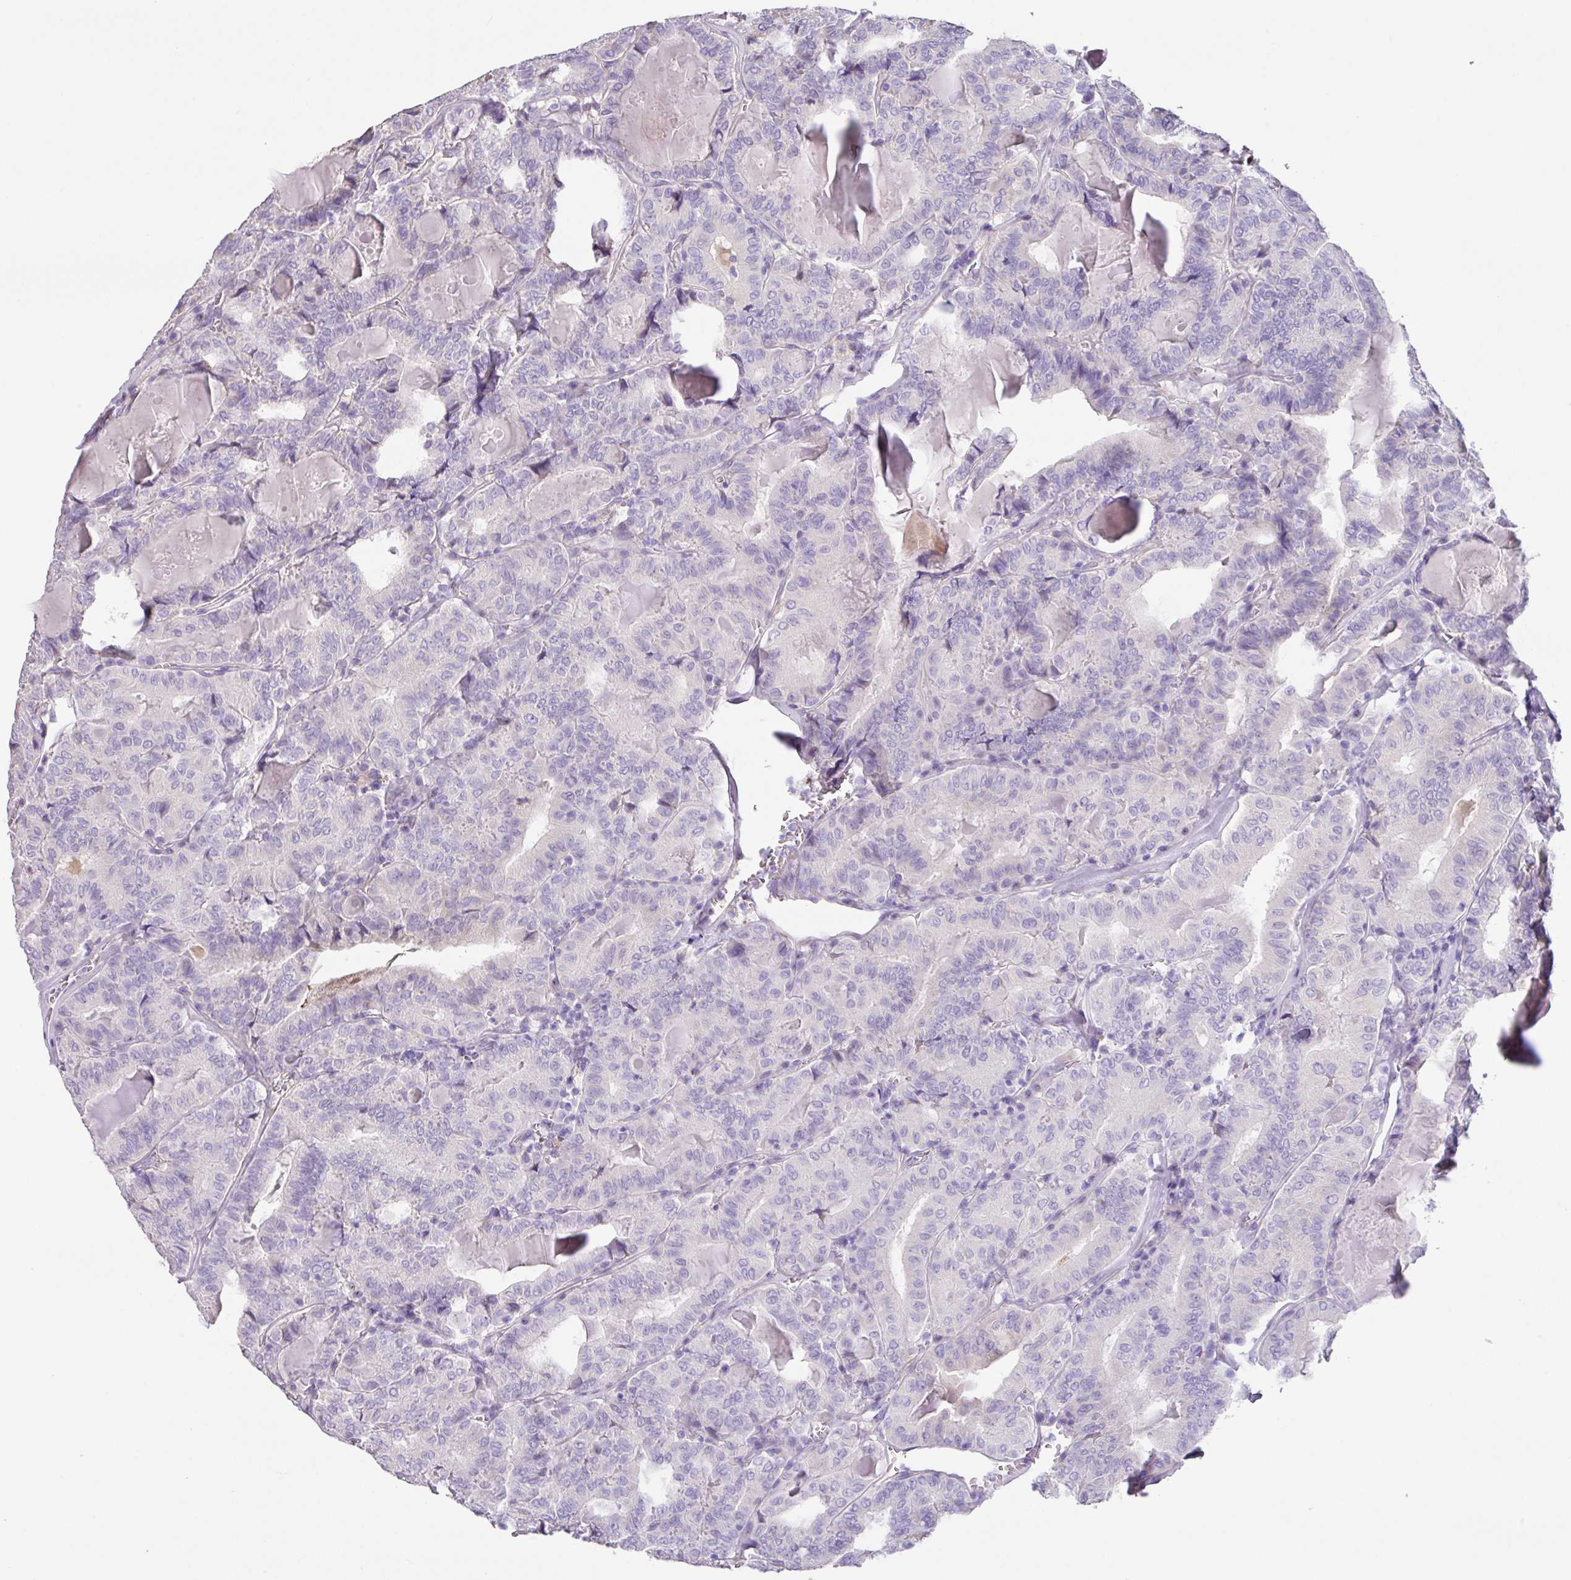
{"staining": {"intensity": "negative", "quantity": "none", "location": "none"}, "tissue": "thyroid cancer", "cell_type": "Tumor cells", "image_type": "cancer", "snomed": [{"axis": "morphology", "description": "Papillary adenocarcinoma, NOS"}, {"axis": "topography", "description": "Thyroid gland"}], "caption": "This is an immunohistochemistry (IHC) histopathology image of thyroid cancer. There is no expression in tumor cells.", "gene": "ZG16", "patient": {"sex": "female", "age": 72}}